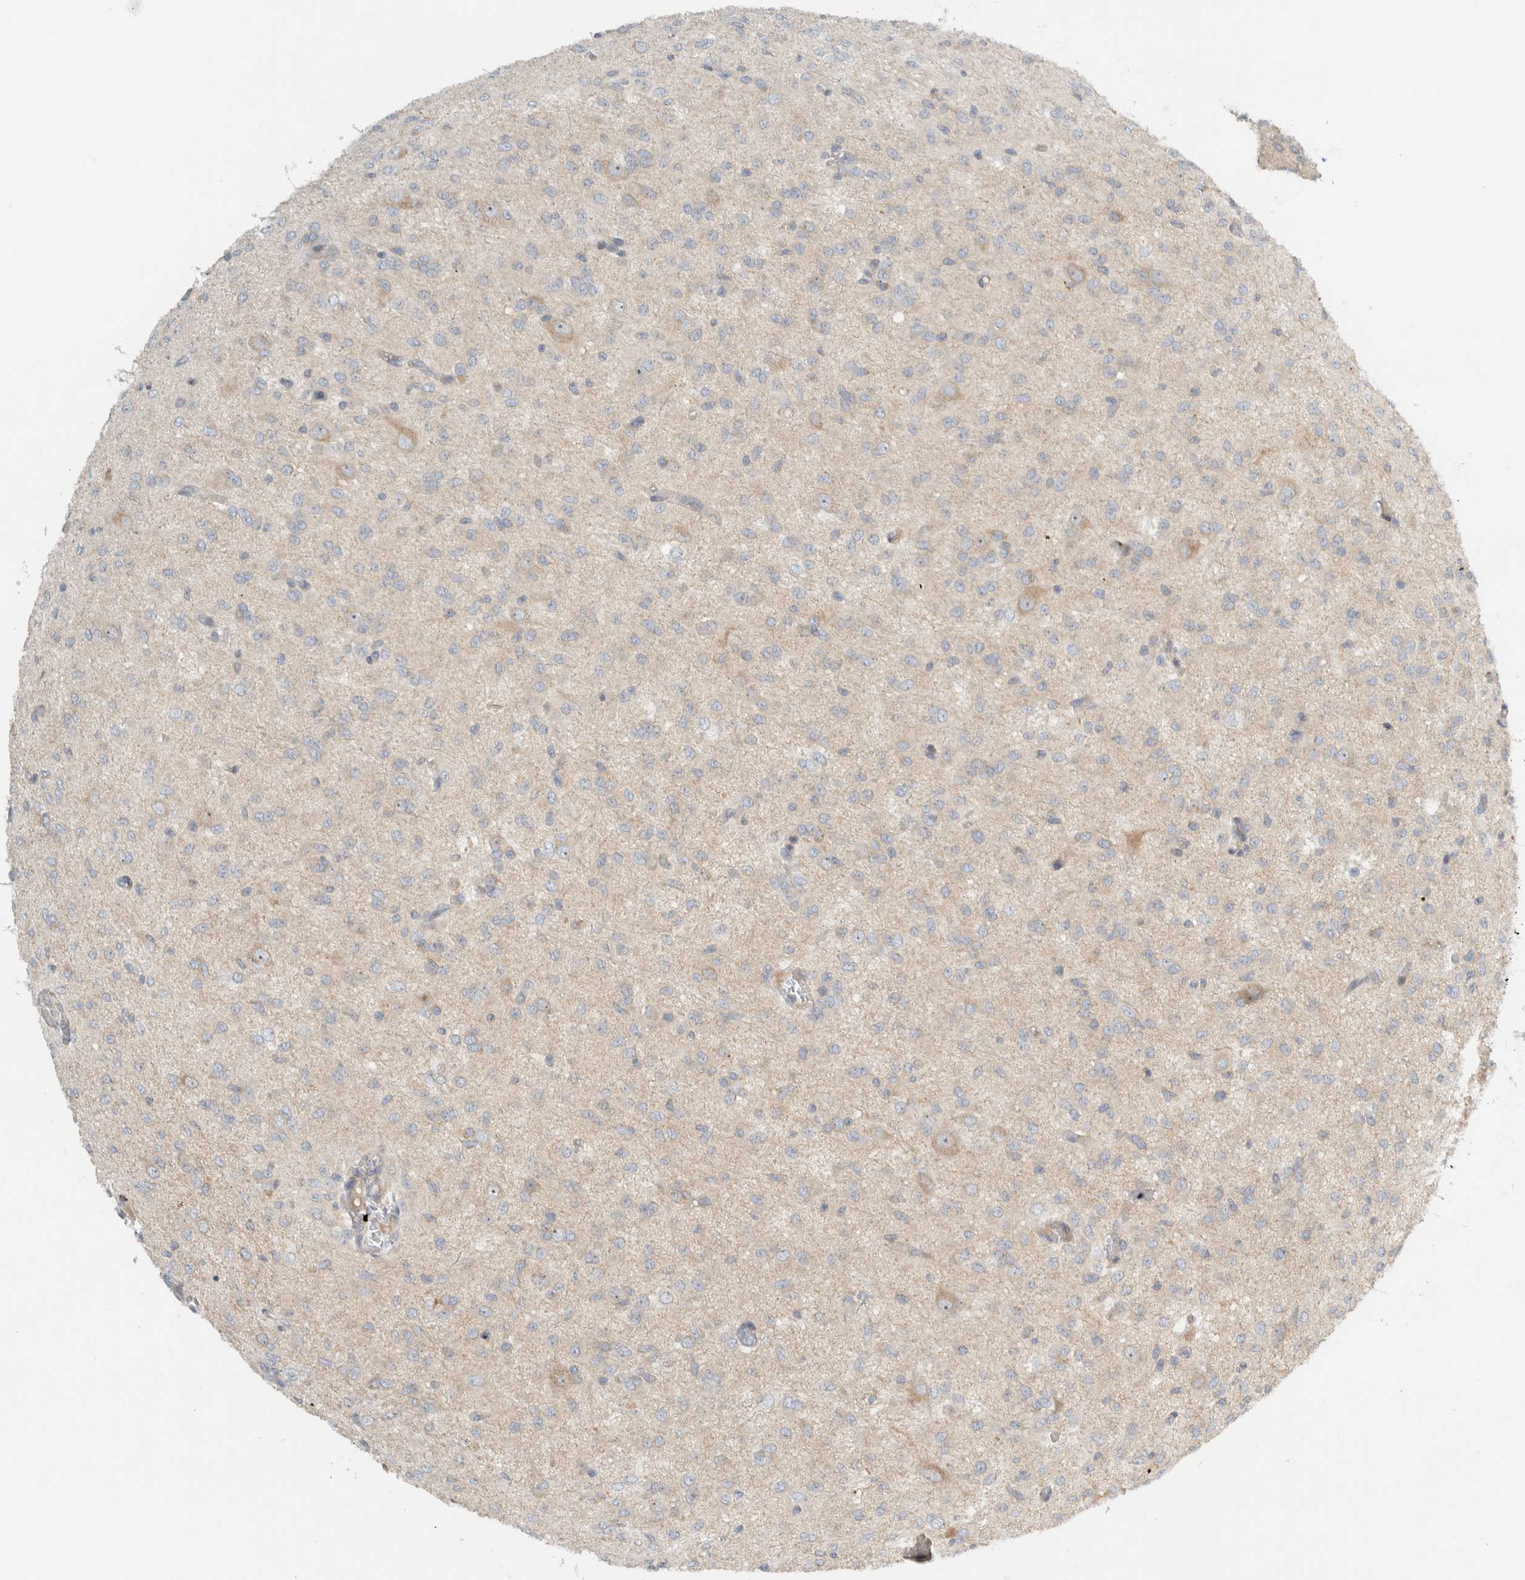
{"staining": {"intensity": "negative", "quantity": "none", "location": "none"}, "tissue": "glioma", "cell_type": "Tumor cells", "image_type": "cancer", "snomed": [{"axis": "morphology", "description": "Glioma, malignant, High grade"}, {"axis": "topography", "description": "Brain"}], "caption": "Immunohistochemistry photomicrograph of human malignant glioma (high-grade) stained for a protein (brown), which exhibits no expression in tumor cells.", "gene": "HGS", "patient": {"sex": "female", "age": 59}}